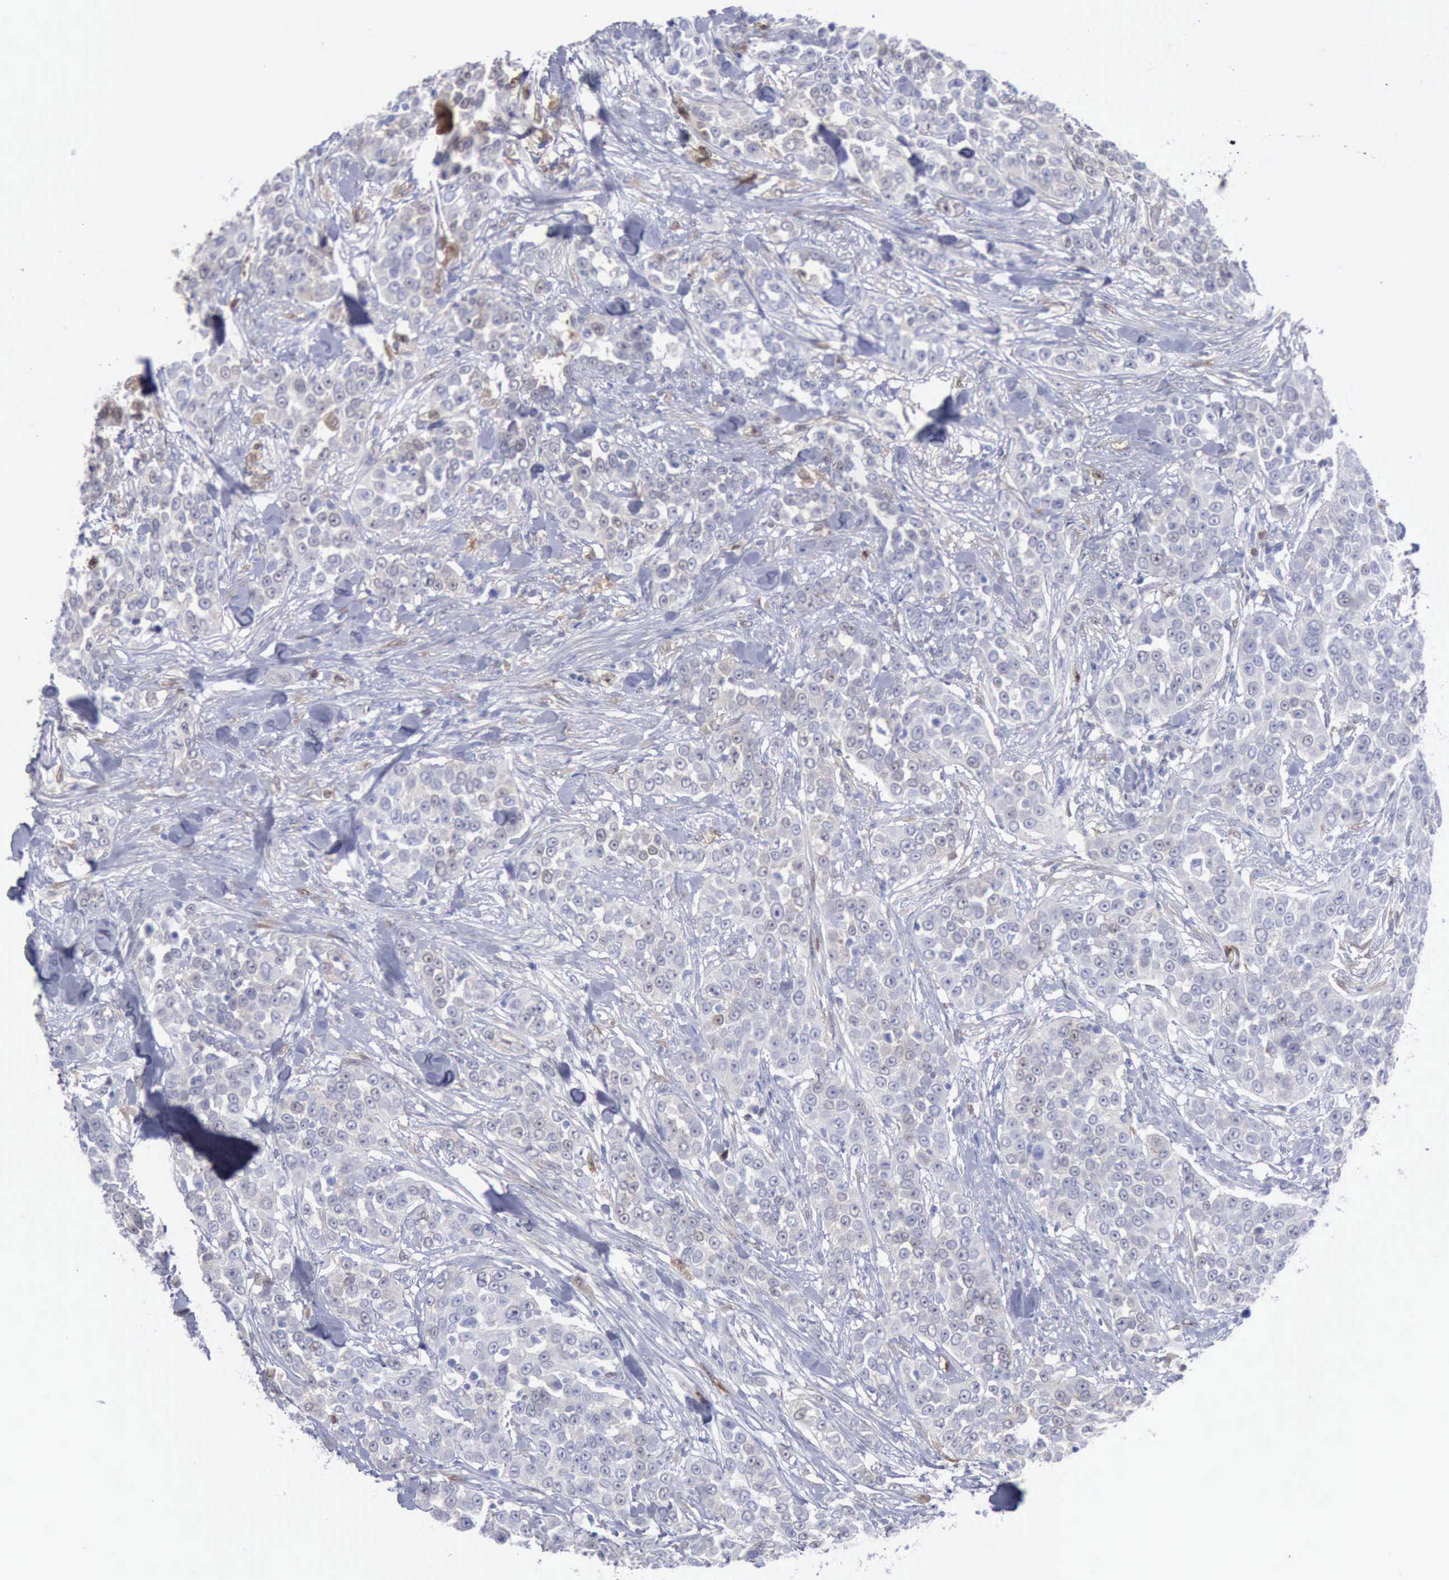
{"staining": {"intensity": "negative", "quantity": "none", "location": "none"}, "tissue": "urothelial cancer", "cell_type": "Tumor cells", "image_type": "cancer", "snomed": [{"axis": "morphology", "description": "Urothelial carcinoma, High grade"}, {"axis": "topography", "description": "Urinary bladder"}], "caption": "Immunohistochemistry micrograph of high-grade urothelial carcinoma stained for a protein (brown), which demonstrates no positivity in tumor cells. (Brightfield microscopy of DAB immunohistochemistry (IHC) at high magnification).", "gene": "FHL1", "patient": {"sex": "female", "age": 80}}